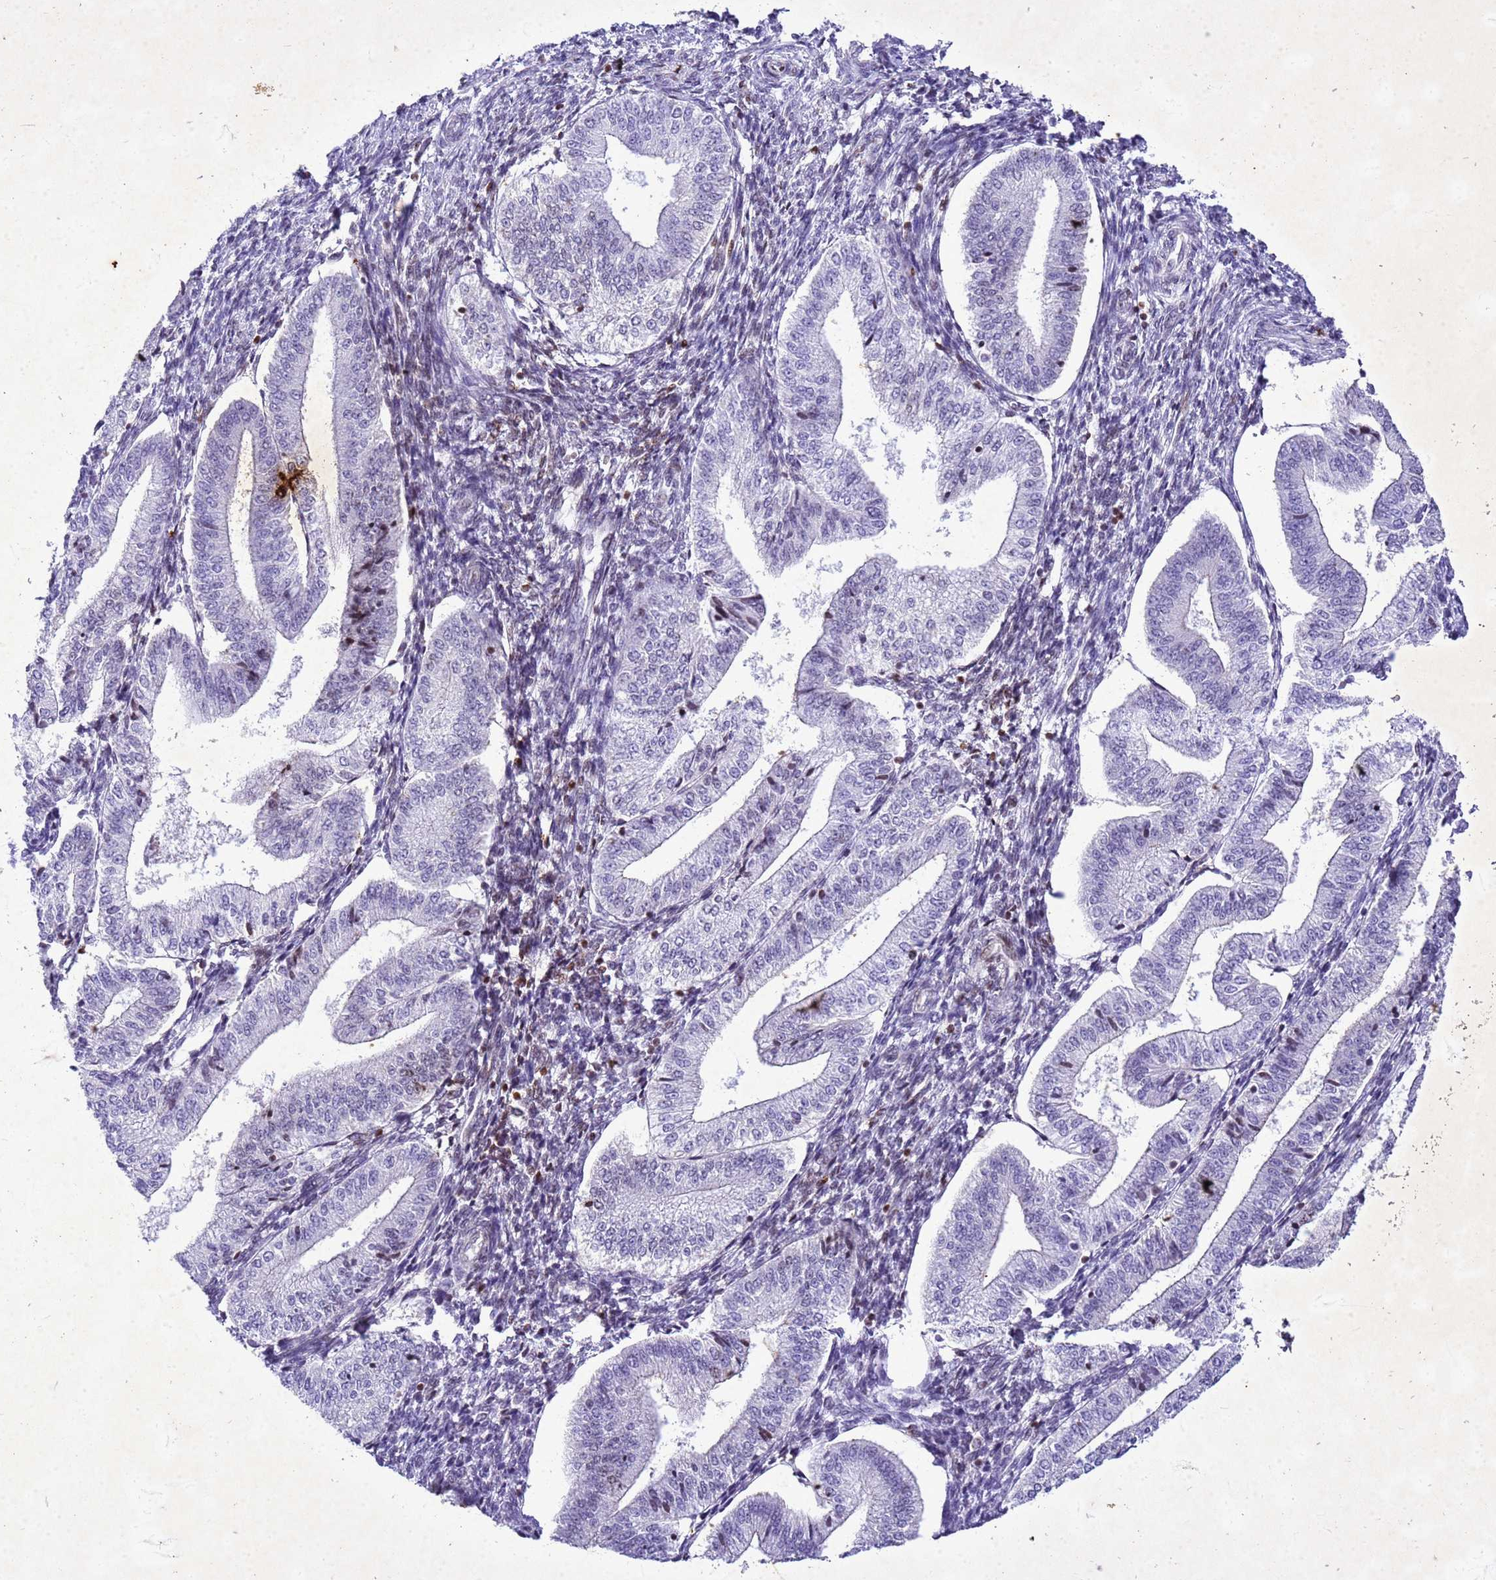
{"staining": {"intensity": "negative", "quantity": "none", "location": "none"}, "tissue": "endometrium", "cell_type": "Cells in endometrial stroma", "image_type": "normal", "snomed": [{"axis": "morphology", "description": "Normal tissue, NOS"}, {"axis": "topography", "description": "Endometrium"}], "caption": "This is an immunohistochemistry image of normal human endometrium. There is no staining in cells in endometrial stroma.", "gene": "COPS9", "patient": {"sex": "female", "age": 34}}